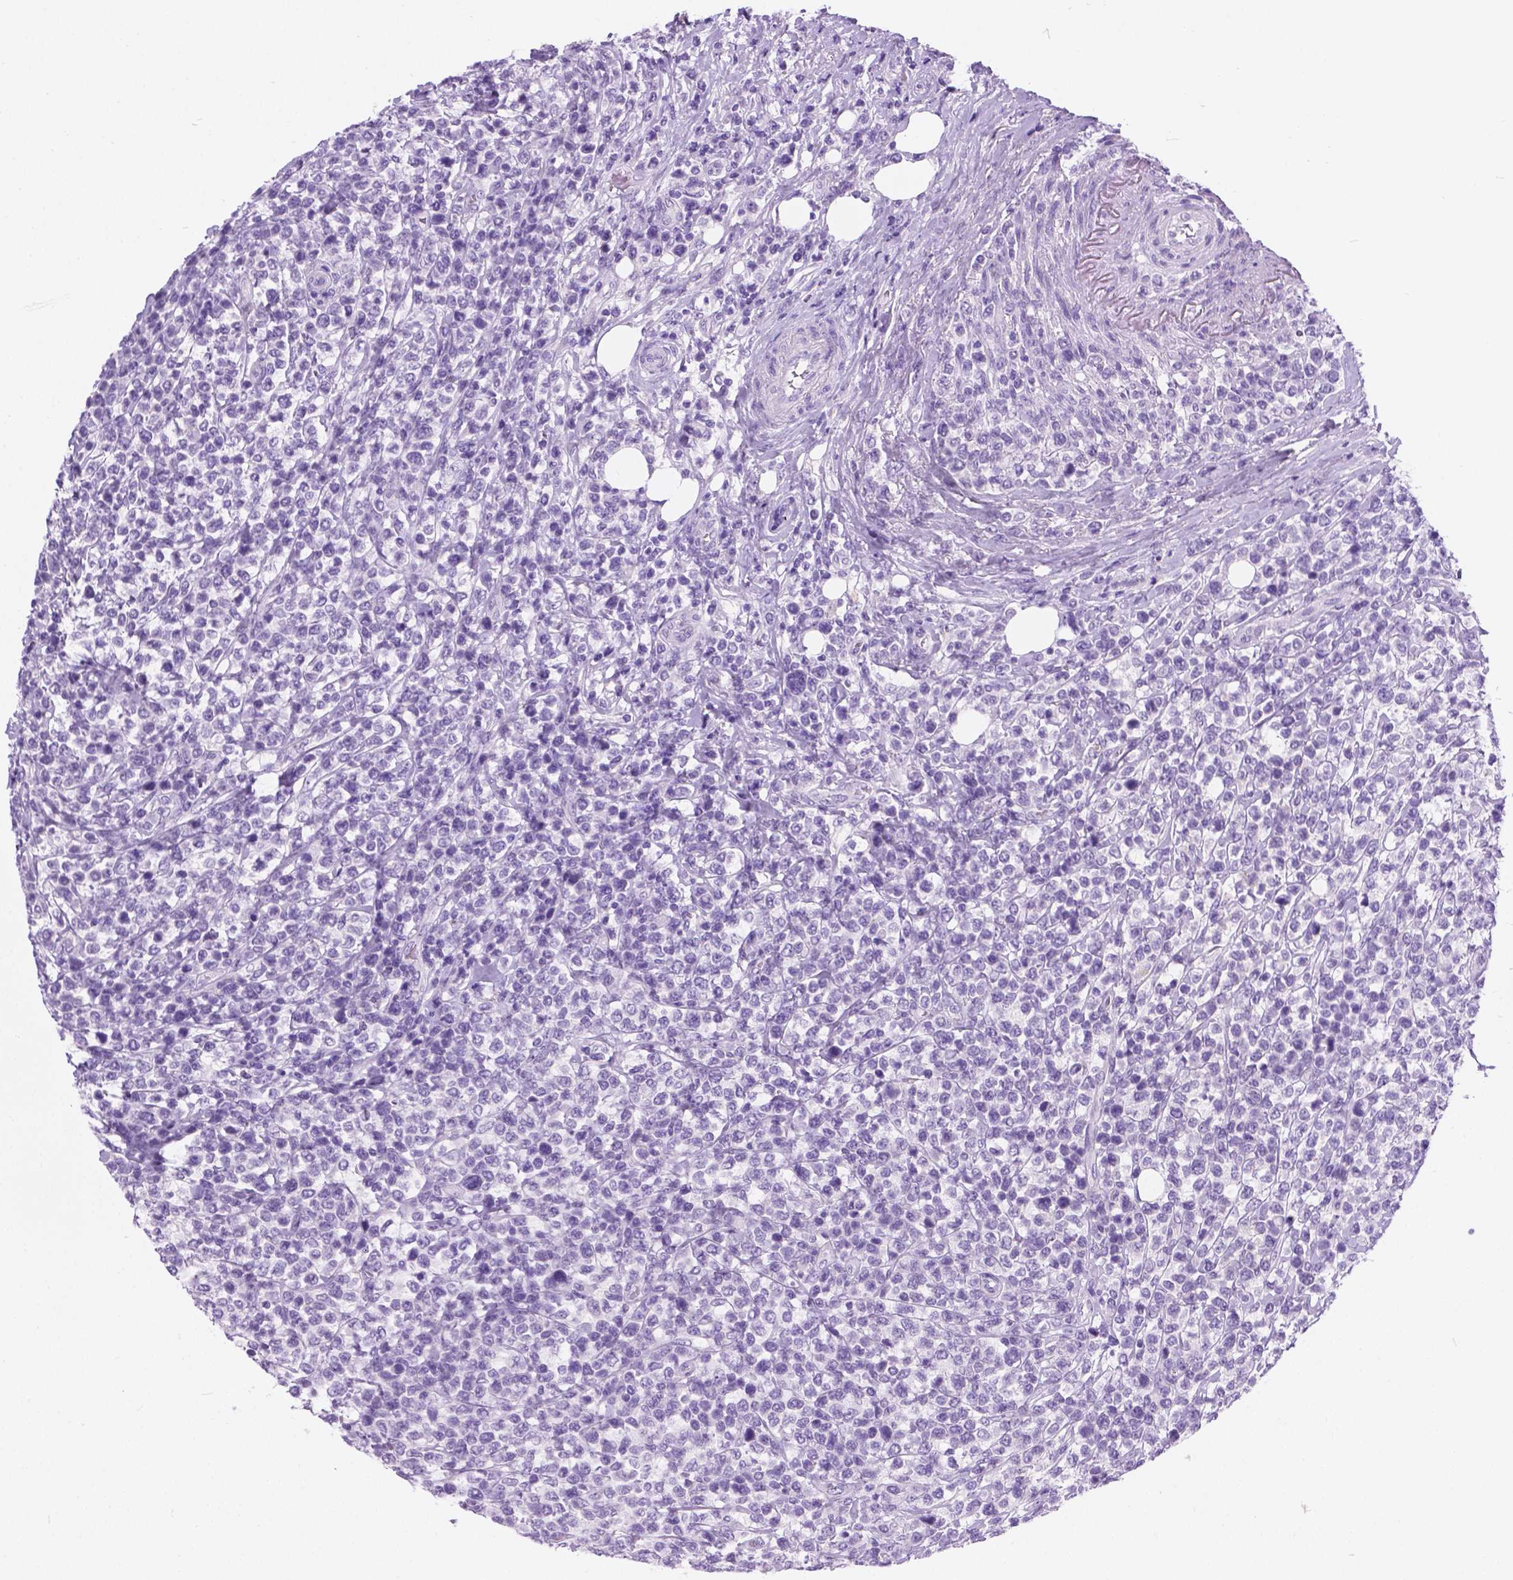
{"staining": {"intensity": "negative", "quantity": "none", "location": "none"}, "tissue": "lymphoma", "cell_type": "Tumor cells", "image_type": "cancer", "snomed": [{"axis": "morphology", "description": "Malignant lymphoma, non-Hodgkin's type, High grade"}, {"axis": "topography", "description": "Soft tissue"}], "caption": "DAB immunohistochemical staining of human lymphoma reveals no significant positivity in tumor cells. (Brightfield microscopy of DAB (3,3'-diaminobenzidine) immunohistochemistry at high magnification).", "gene": "ARMS2", "patient": {"sex": "female", "age": 56}}